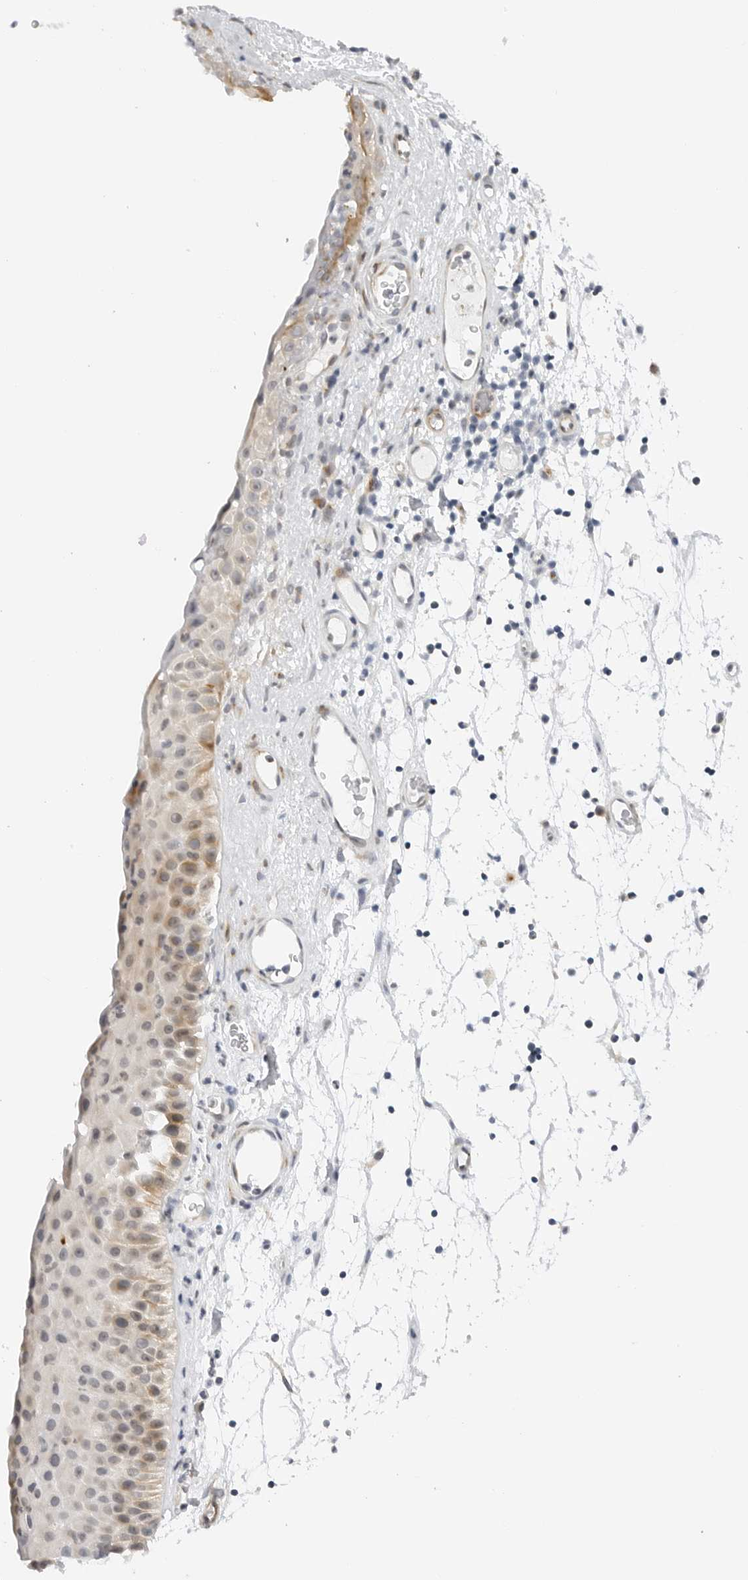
{"staining": {"intensity": "strong", "quantity": "25%-75%", "location": "cytoplasmic/membranous"}, "tissue": "nasopharynx", "cell_type": "Respiratory epithelial cells", "image_type": "normal", "snomed": [{"axis": "morphology", "description": "Normal tissue, NOS"}, {"axis": "topography", "description": "Nasopharynx"}], "caption": "Immunohistochemistry of benign human nasopharynx demonstrates high levels of strong cytoplasmic/membranous staining in about 25%-75% of respiratory epithelial cells. (Stains: DAB (3,3'-diaminobenzidine) in brown, nuclei in blue, Microscopy: brightfield microscopy at high magnification).", "gene": "MAP2K5", "patient": {"sex": "male", "age": 64}}